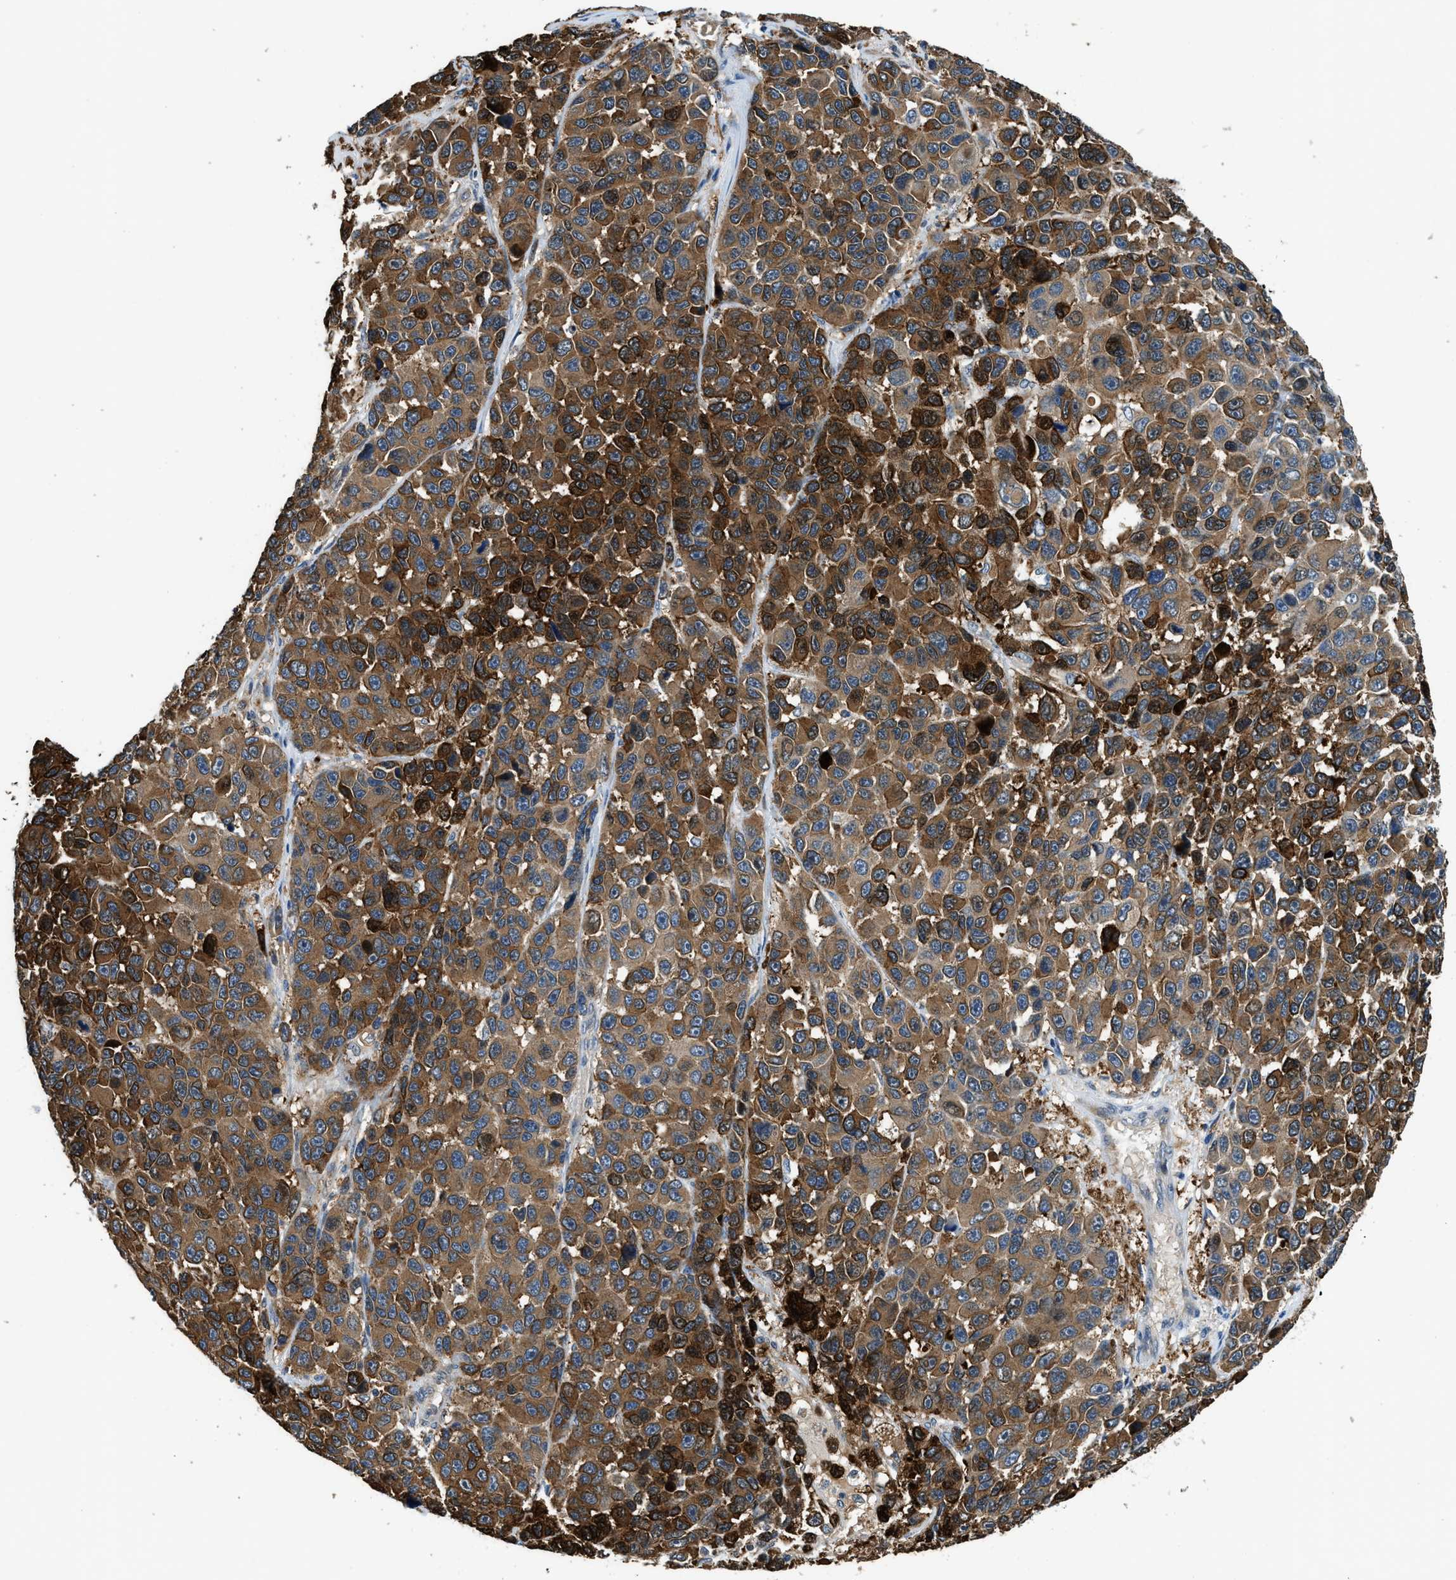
{"staining": {"intensity": "strong", "quantity": ">75%", "location": "cytoplasmic/membranous"}, "tissue": "melanoma", "cell_type": "Tumor cells", "image_type": "cancer", "snomed": [{"axis": "morphology", "description": "Malignant melanoma, NOS"}, {"axis": "topography", "description": "Skin"}], "caption": "High-magnification brightfield microscopy of melanoma stained with DAB (3,3'-diaminobenzidine) (brown) and counterstained with hematoxylin (blue). tumor cells exhibit strong cytoplasmic/membranous expression is appreciated in about>75% of cells.", "gene": "IL3RA", "patient": {"sex": "male", "age": 53}}